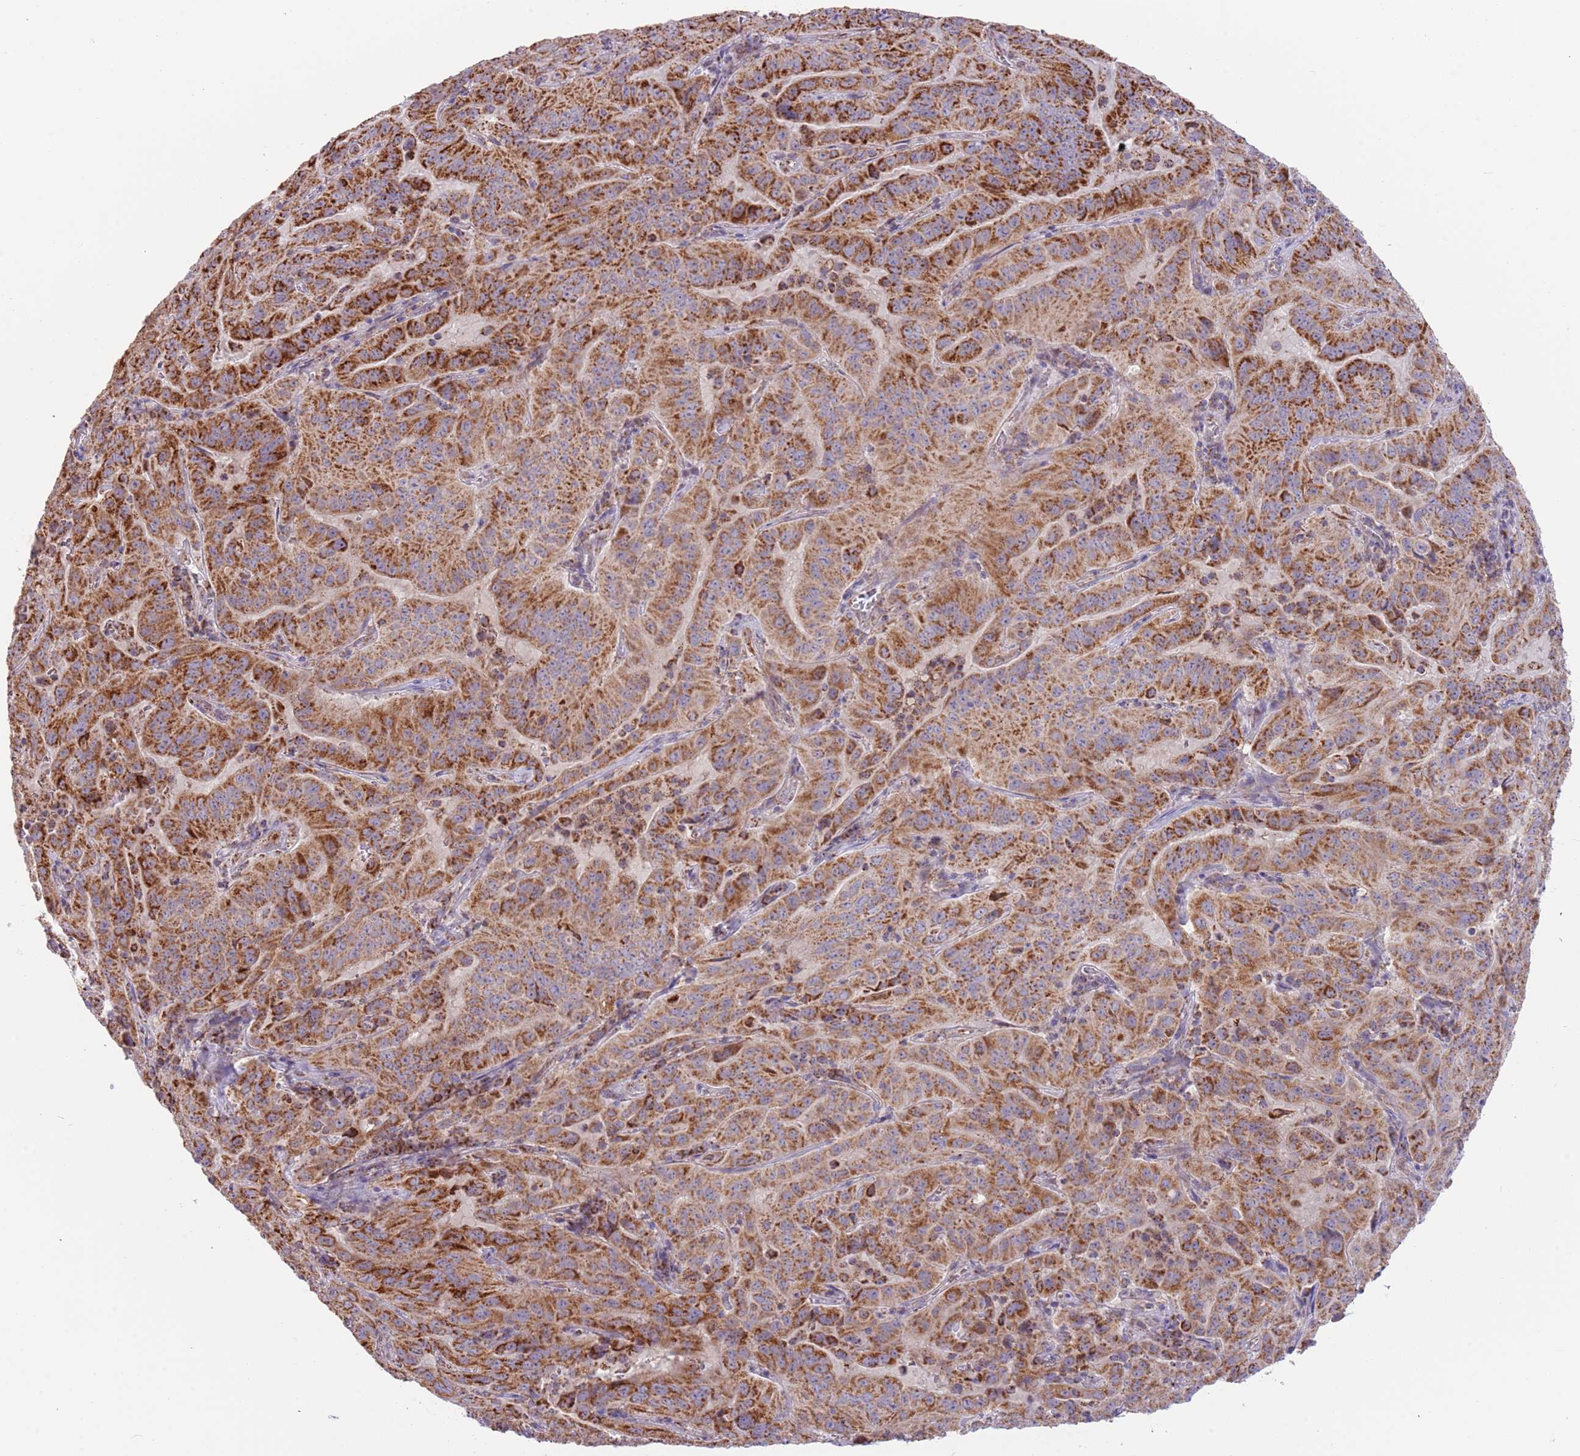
{"staining": {"intensity": "strong", "quantity": ">75%", "location": "cytoplasmic/membranous"}, "tissue": "pancreatic cancer", "cell_type": "Tumor cells", "image_type": "cancer", "snomed": [{"axis": "morphology", "description": "Adenocarcinoma, NOS"}, {"axis": "topography", "description": "Pancreas"}], "caption": "The micrograph reveals a brown stain indicating the presence of a protein in the cytoplasmic/membranous of tumor cells in adenocarcinoma (pancreatic).", "gene": "LHX6", "patient": {"sex": "male", "age": 63}}